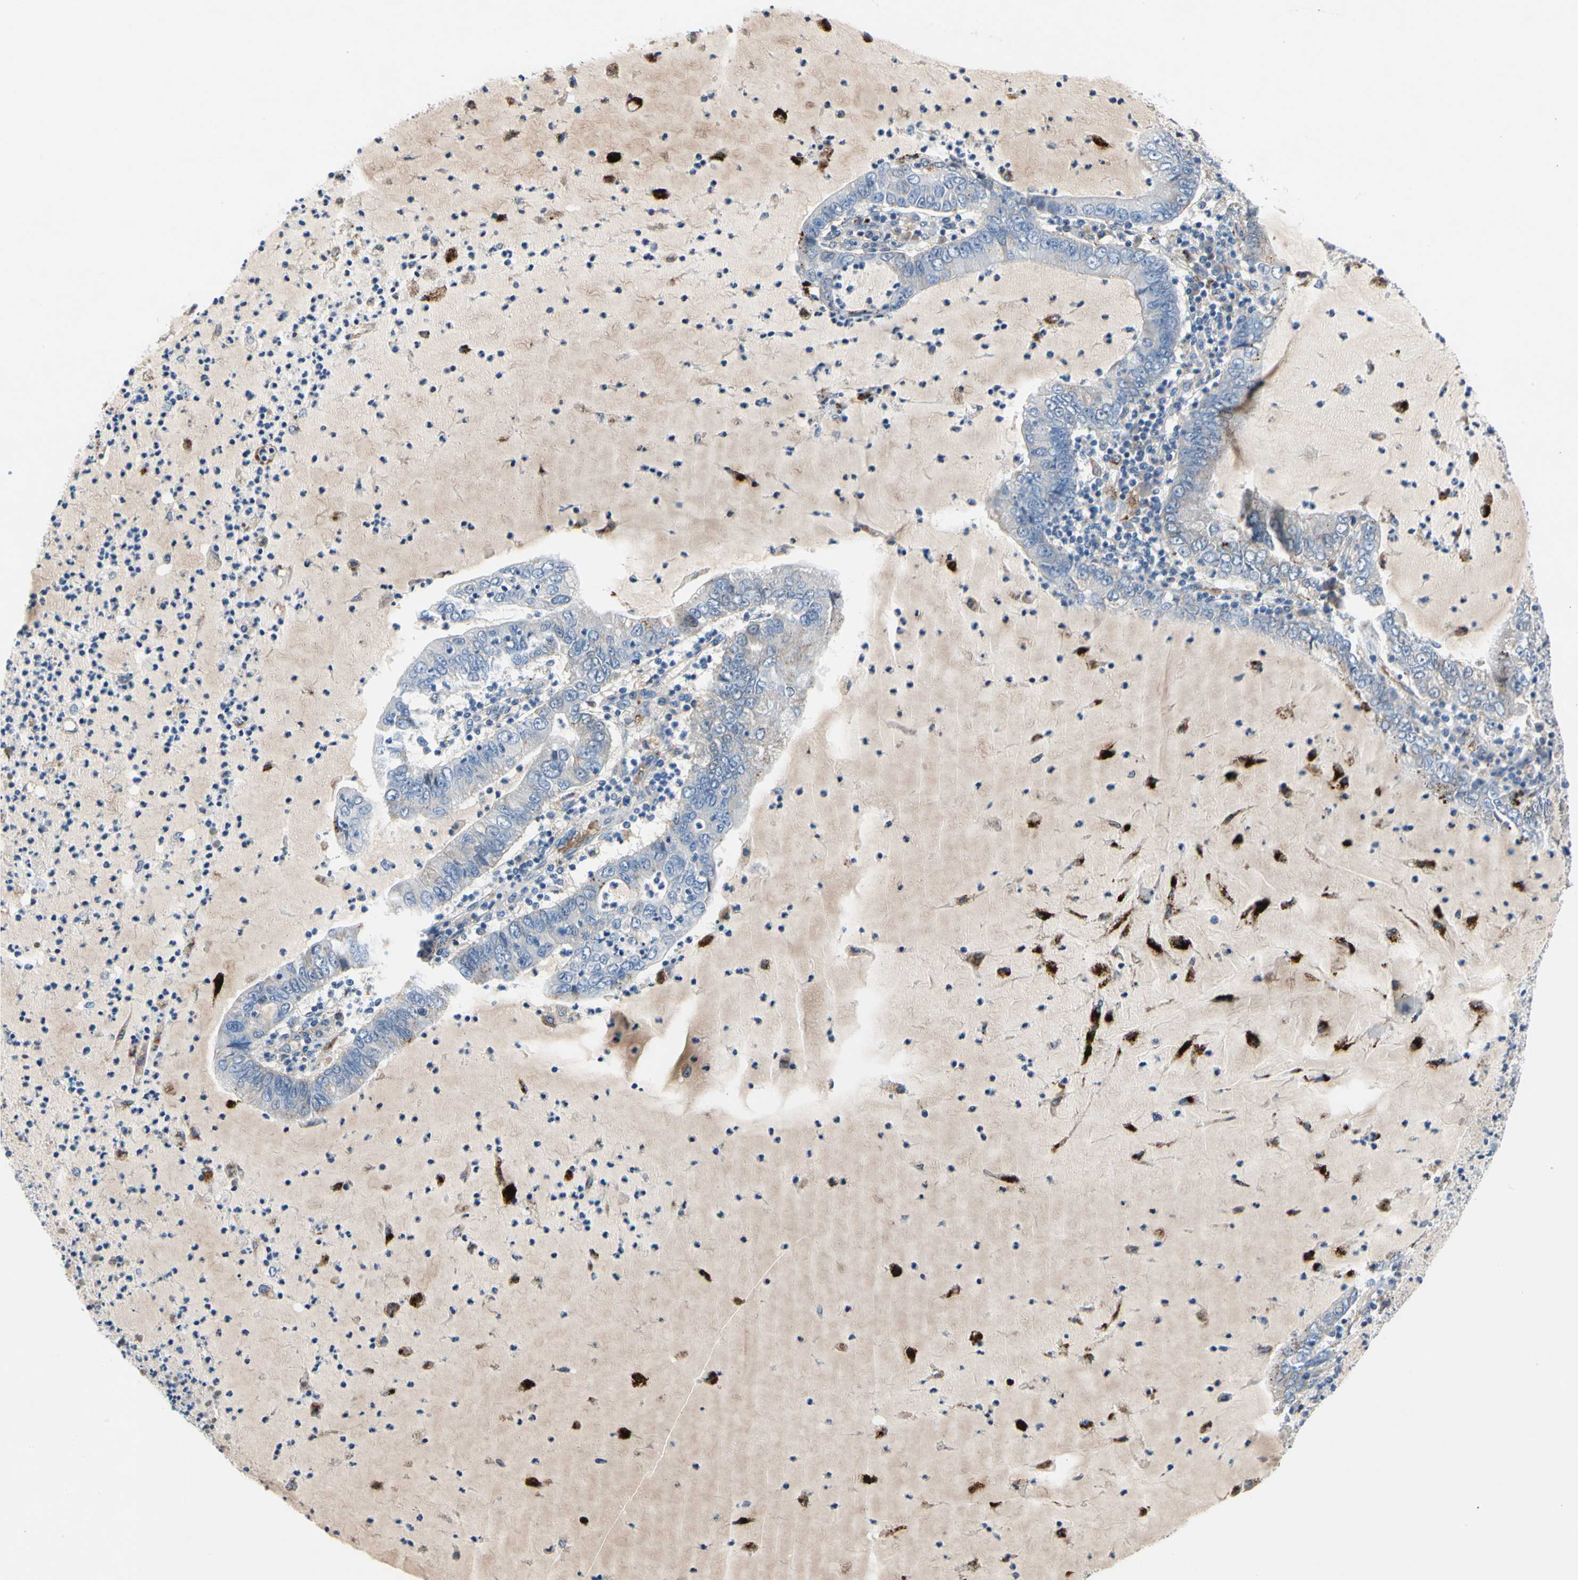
{"staining": {"intensity": "negative", "quantity": "none", "location": "none"}, "tissue": "lung cancer", "cell_type": "Tumor cells", "image_type": "cancer", "snomed": [{"axis": "morphology", "description": "Adenocarcinoma, NOS"}, {"axis": "topography", "description": "Lung"}], "caption": "Protein analysis of lung adenocarcinoma exhibits no significant staining in tumor cells.", "gene": "RETSAT", "patient": {"sex": "female", "age": 51}}